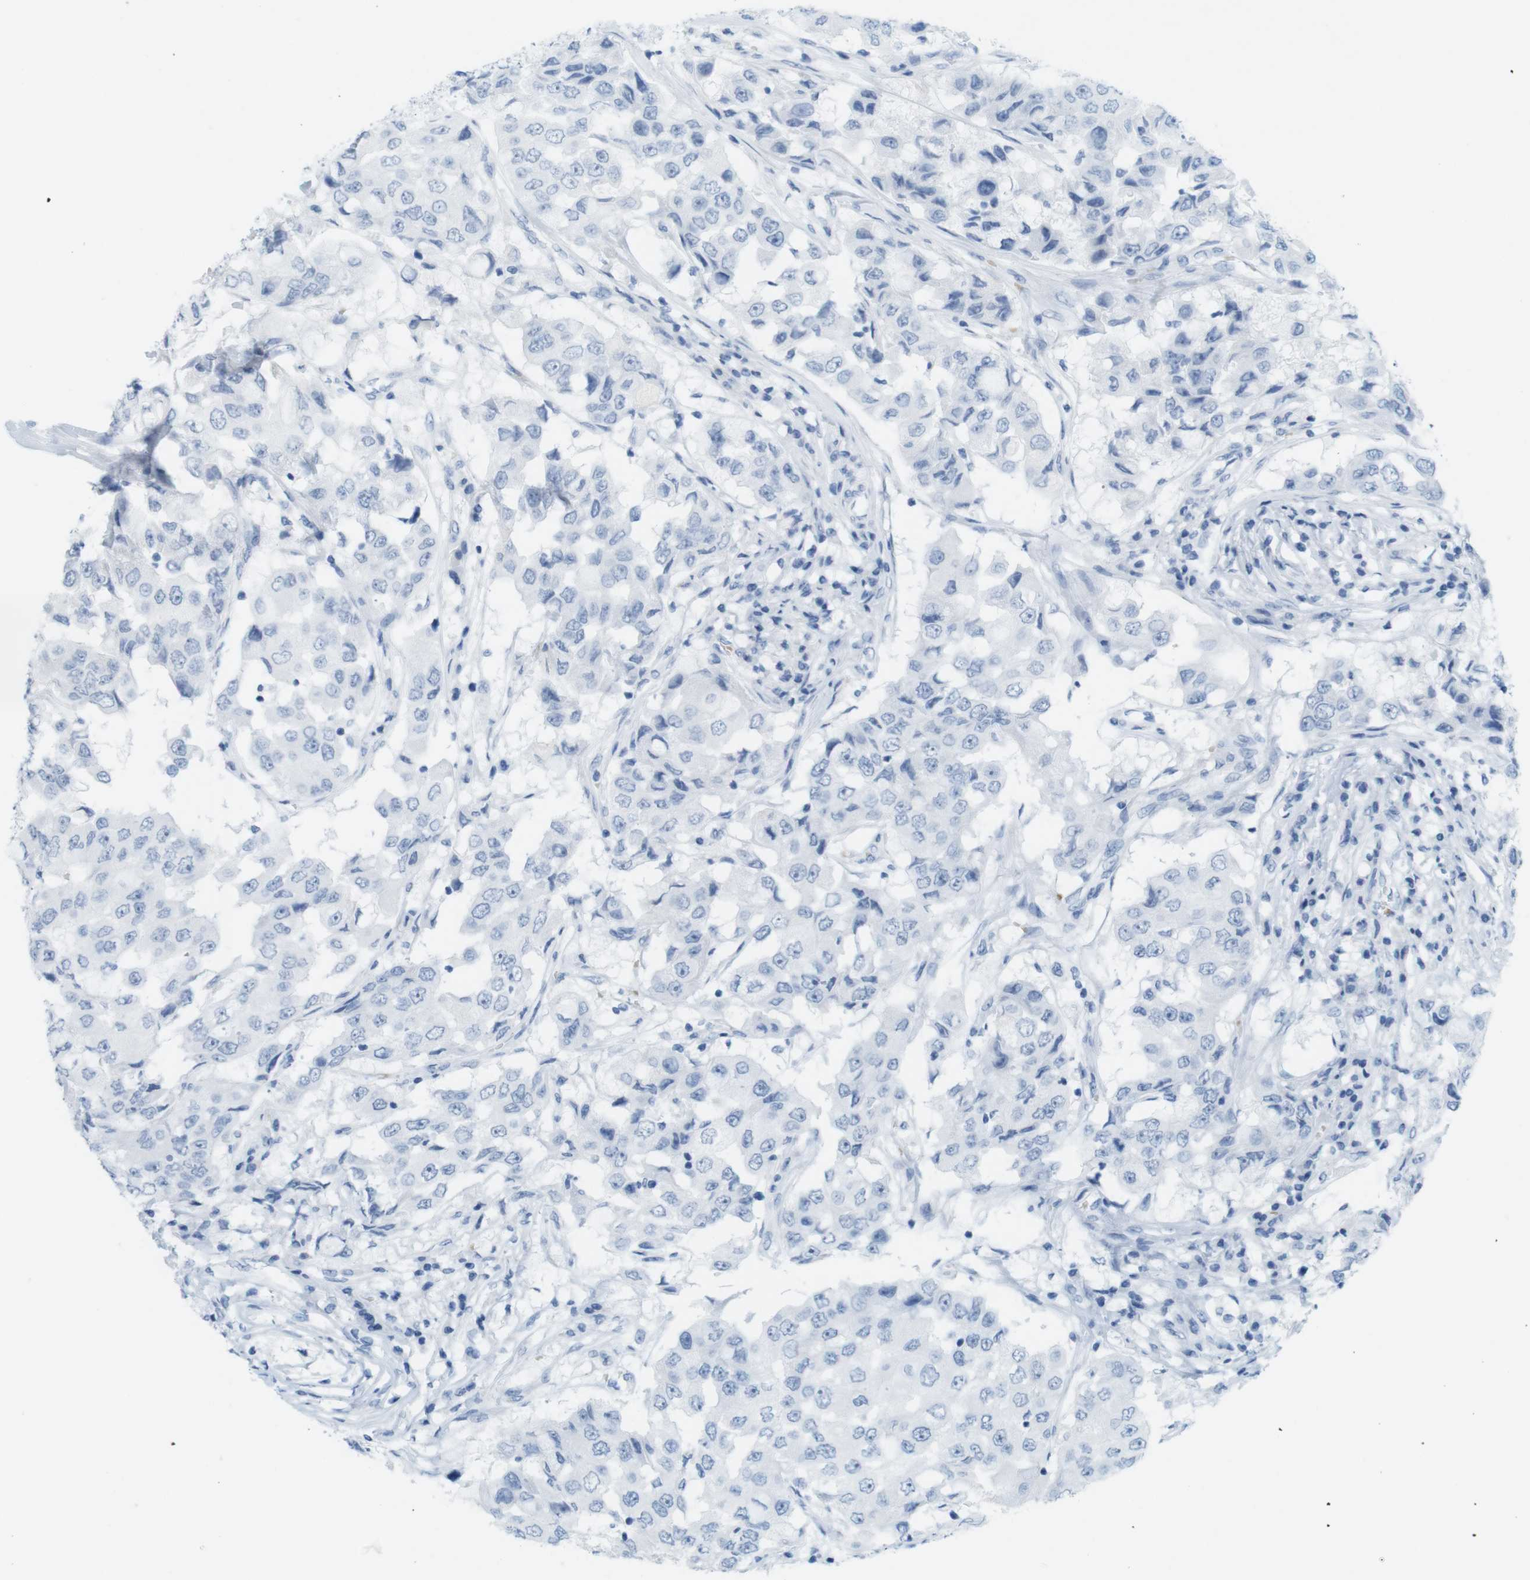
{"staining": {"intensity": "negative", "quantity": "none", "location": "none"}, "tissue": "breast cancer", "cell_type": "Tumor cells", "image_type": "cancer", "snomed": [{"axis": "morphology", "description": "Duct carcinoma"}, {"axis": "topography", "description": "Breast"}], "caption": "Immunohistochemistry histopathology image of neoplastic tissue: breast cancer (invasive ductal carcinoma) stained with DAB (3,3'-diaminobenzidine) exhibits no significant protein positivity in tumor cells.", "gene": "TNNT2", "patient": {"sex": "female", "age": 27}}